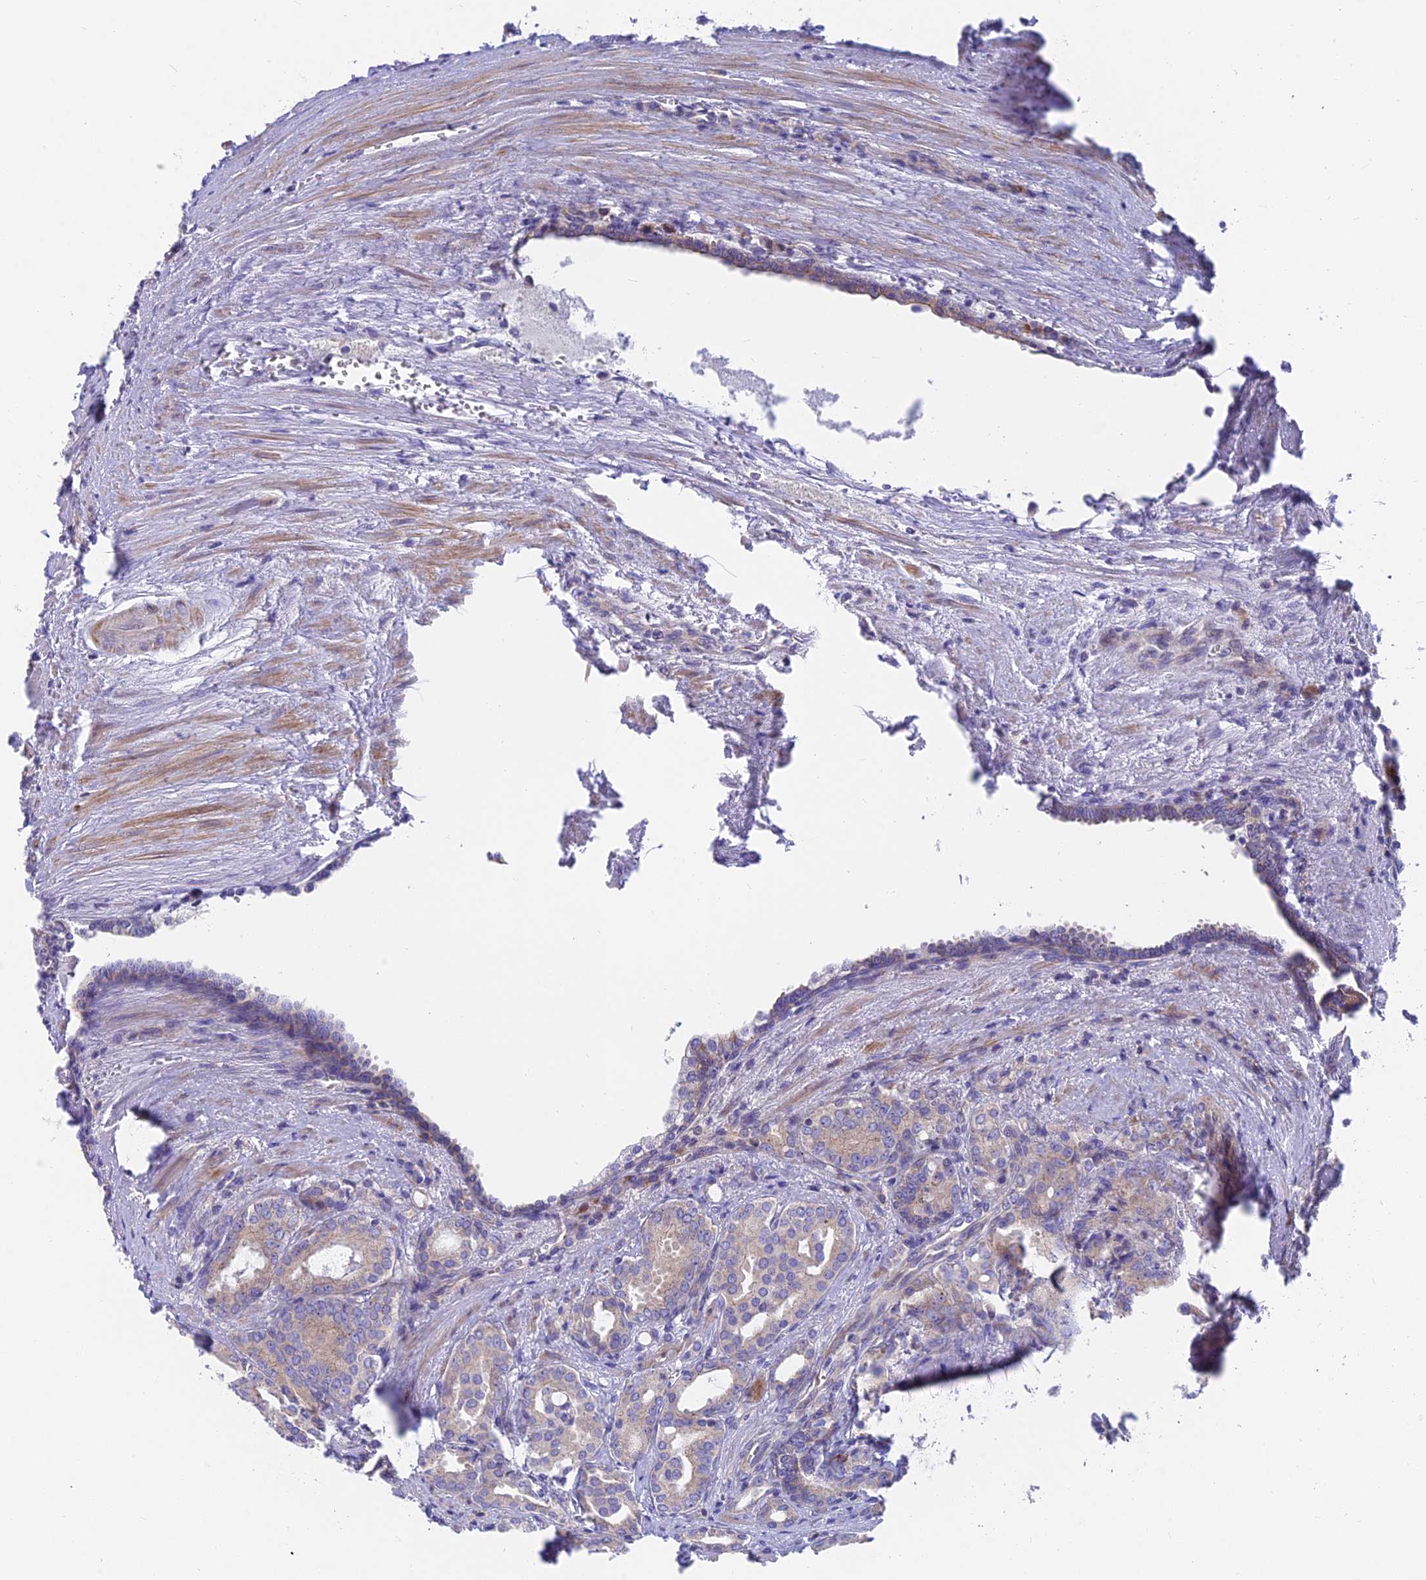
{"staining": {"intensity": "weak", "quantity": "<25%", "location": "cytoplasmic/membranous"}, "tissue": "prostate cancer", "cell_type": "Tumor cells", "image_type": "cancer", "snomed": [{"axis": "morphology", "description": "Adenocarcinoma, High grade"}, {"axis": "topography", "description": "Prostate"}], "caption": "Immunohistochemical staining of human prostate cancer (adenocarcinoma (high-grade)) shows no significant staining in tumor cells. The staining was performed using DAB (3,3'-diaminobenzidine) to visualize the protein expression in brown, while the nuclei were stained in blue with hematoxylin (Magnification: 20x).", "gene": "MVB12A", "patient": {"sex": "male", "age": 72}}